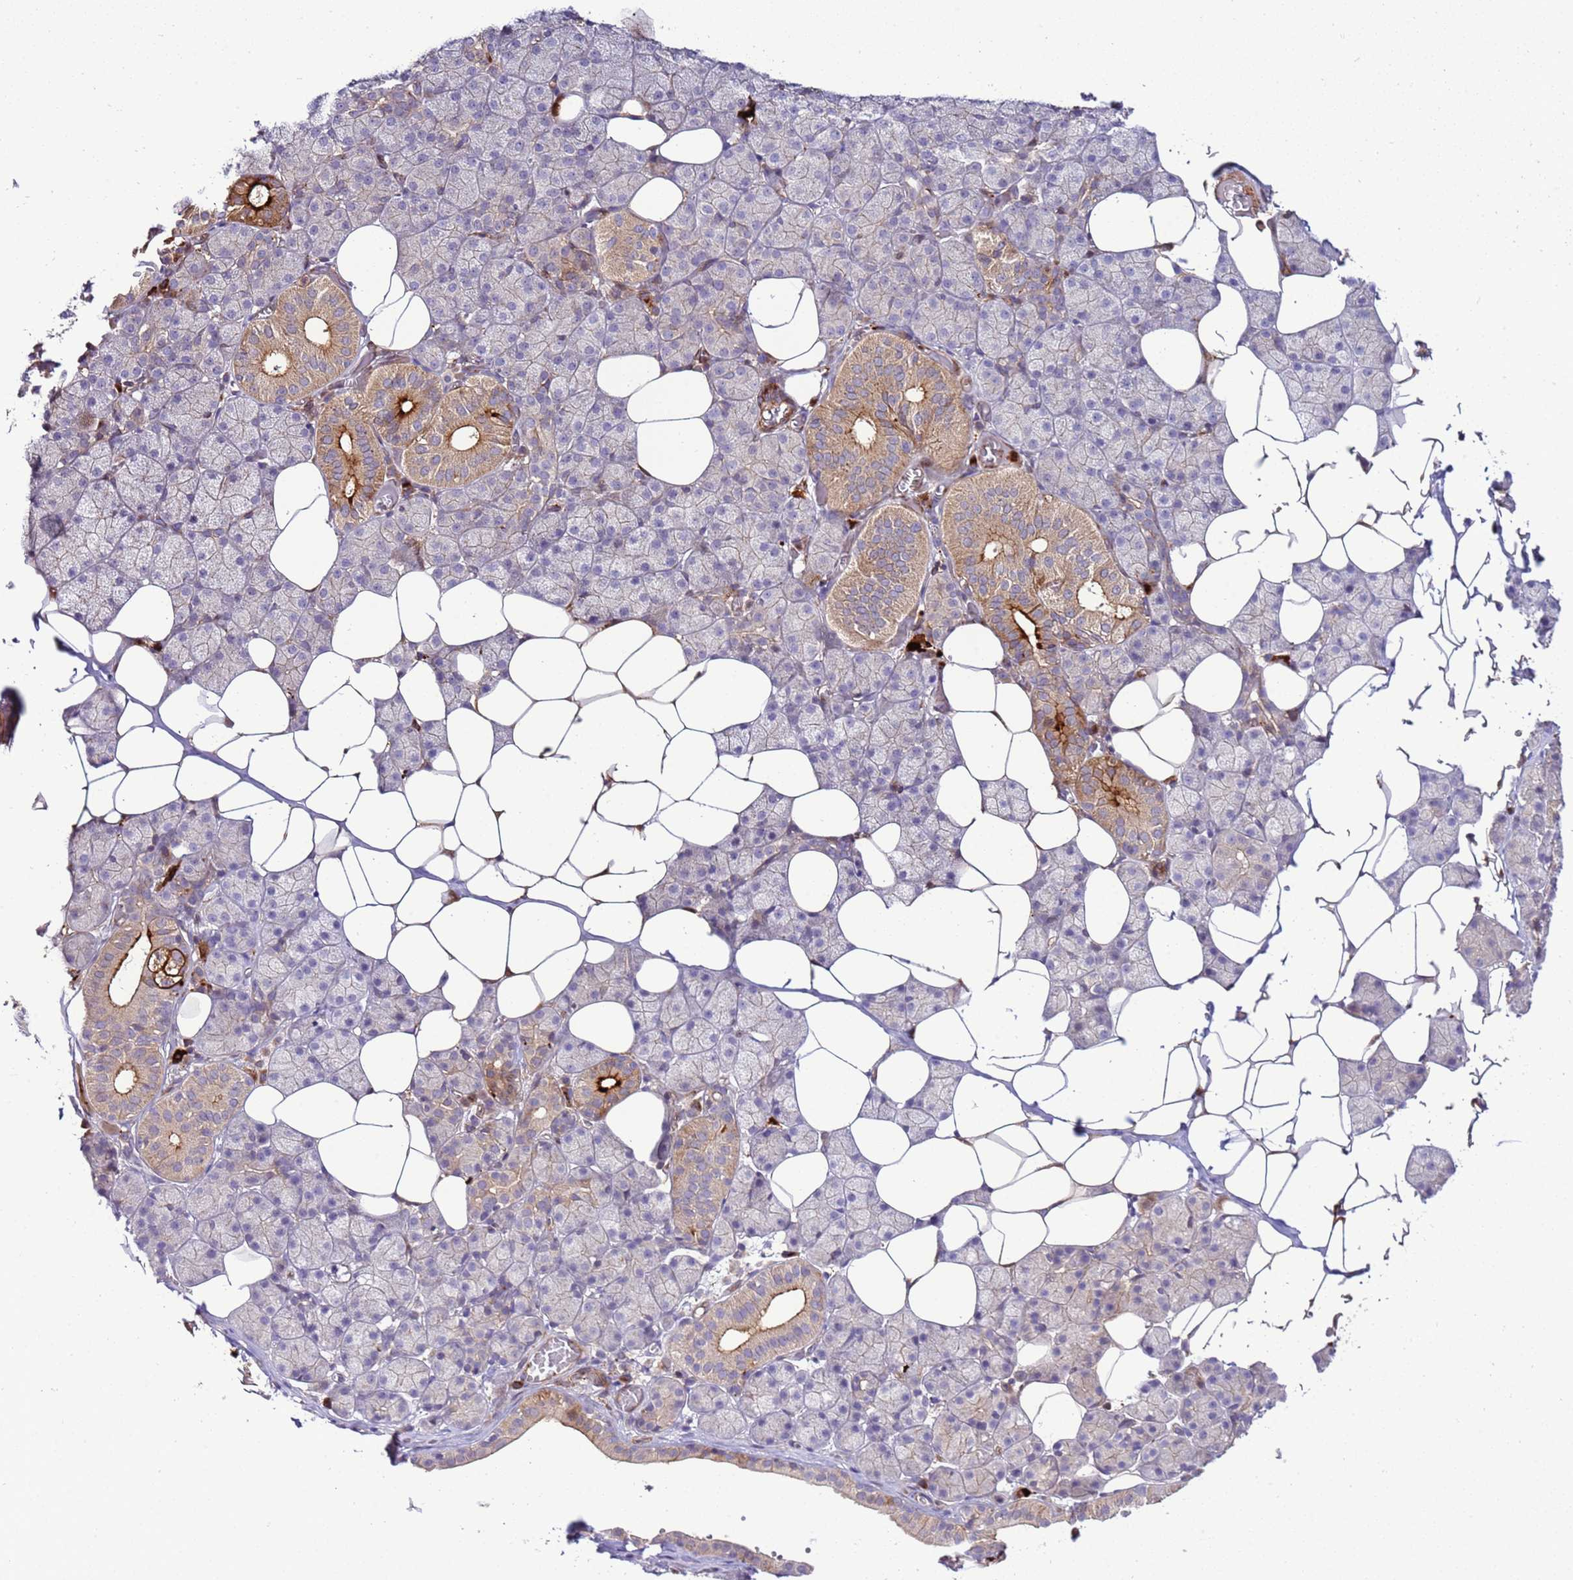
{"staining": {"intensity": "strong", "quantity": "<25%", "location": "cytoplasmic/membranous"}, "tissue": "salivary gland", "cell_type": "Glandular cells", "image_type": "normal", "snomed": [{"axis": "morphology", "description": "Normal tissue, NOS"}, {"axis": "topography", "description": "Salivary gland"}], "caption": "This micrograph reveals normal salivary gland stained with immunohistochemistry to label a protein in brown. The cytoplasmic/membranous of glandular cells show strong positivity for the protein. Nuclei are counter-stained blue.", "gene": "ZNF624", "patient": {"sex": "female", "age": 33}}